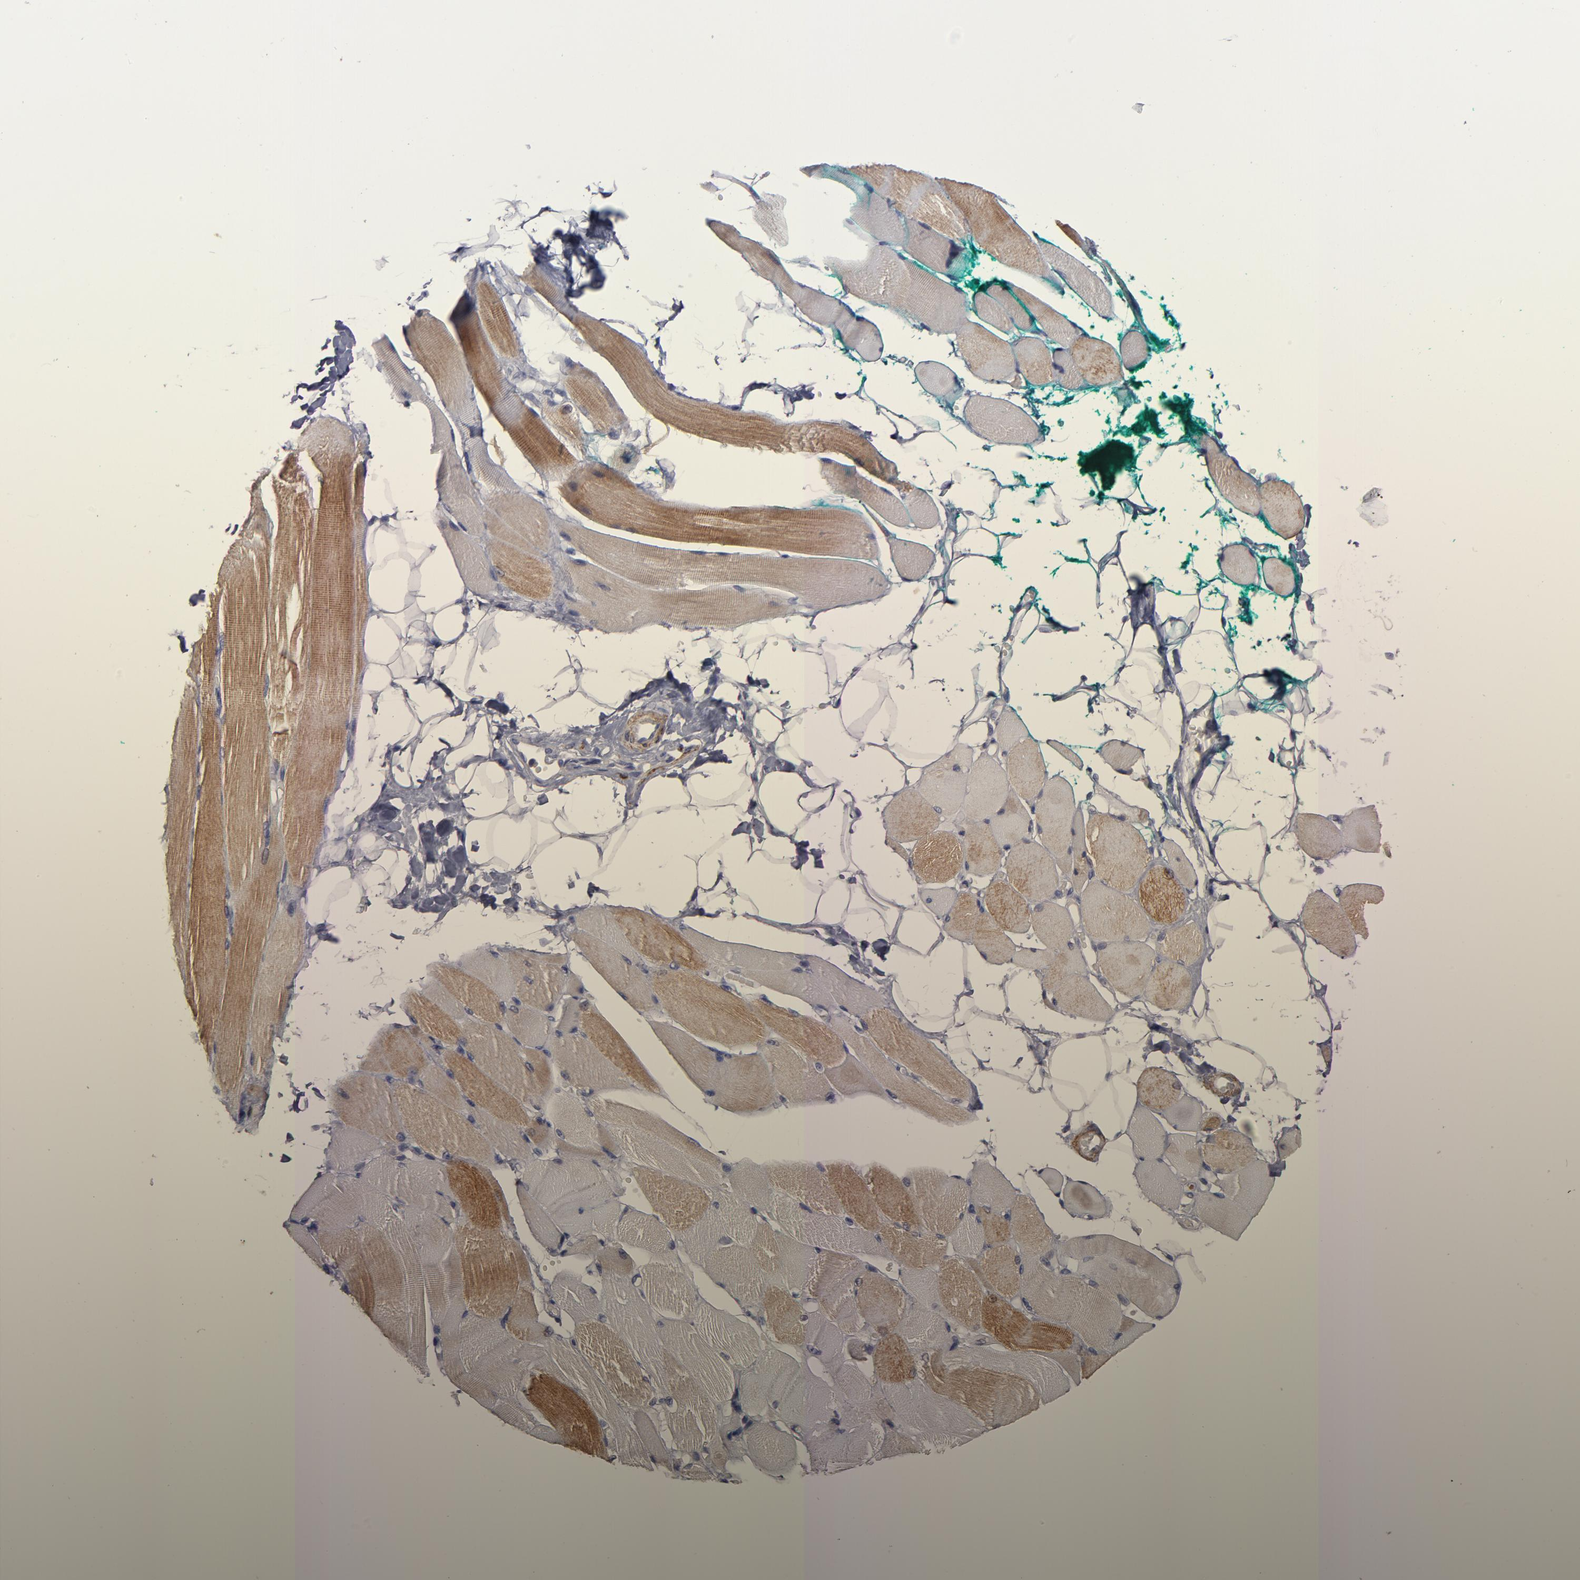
{"staining": {"intensity": "moderate", "quantity": ">75%", "location": "cytoplasmic/membranous"}, "tissue": "skeletal muscle", "cell_type": "Myocytes", "image_type": "normal", "snomed": [{"axis": "morphology", "description": "Normal tissue, NOS"}, {"axis": "topography", "description": "Skeletal muscle"}, {"axis": "topography", "description": "Peripheral nerve tissue"}], "caption": "Moderate cytoplasmic/membranous positivity for a protein is present in approximately >75% of myocytes of unremarkable skeletal muscle using IHC.", "gene": "SLMAP", "patient": {"sex": "female", "age": 84}}